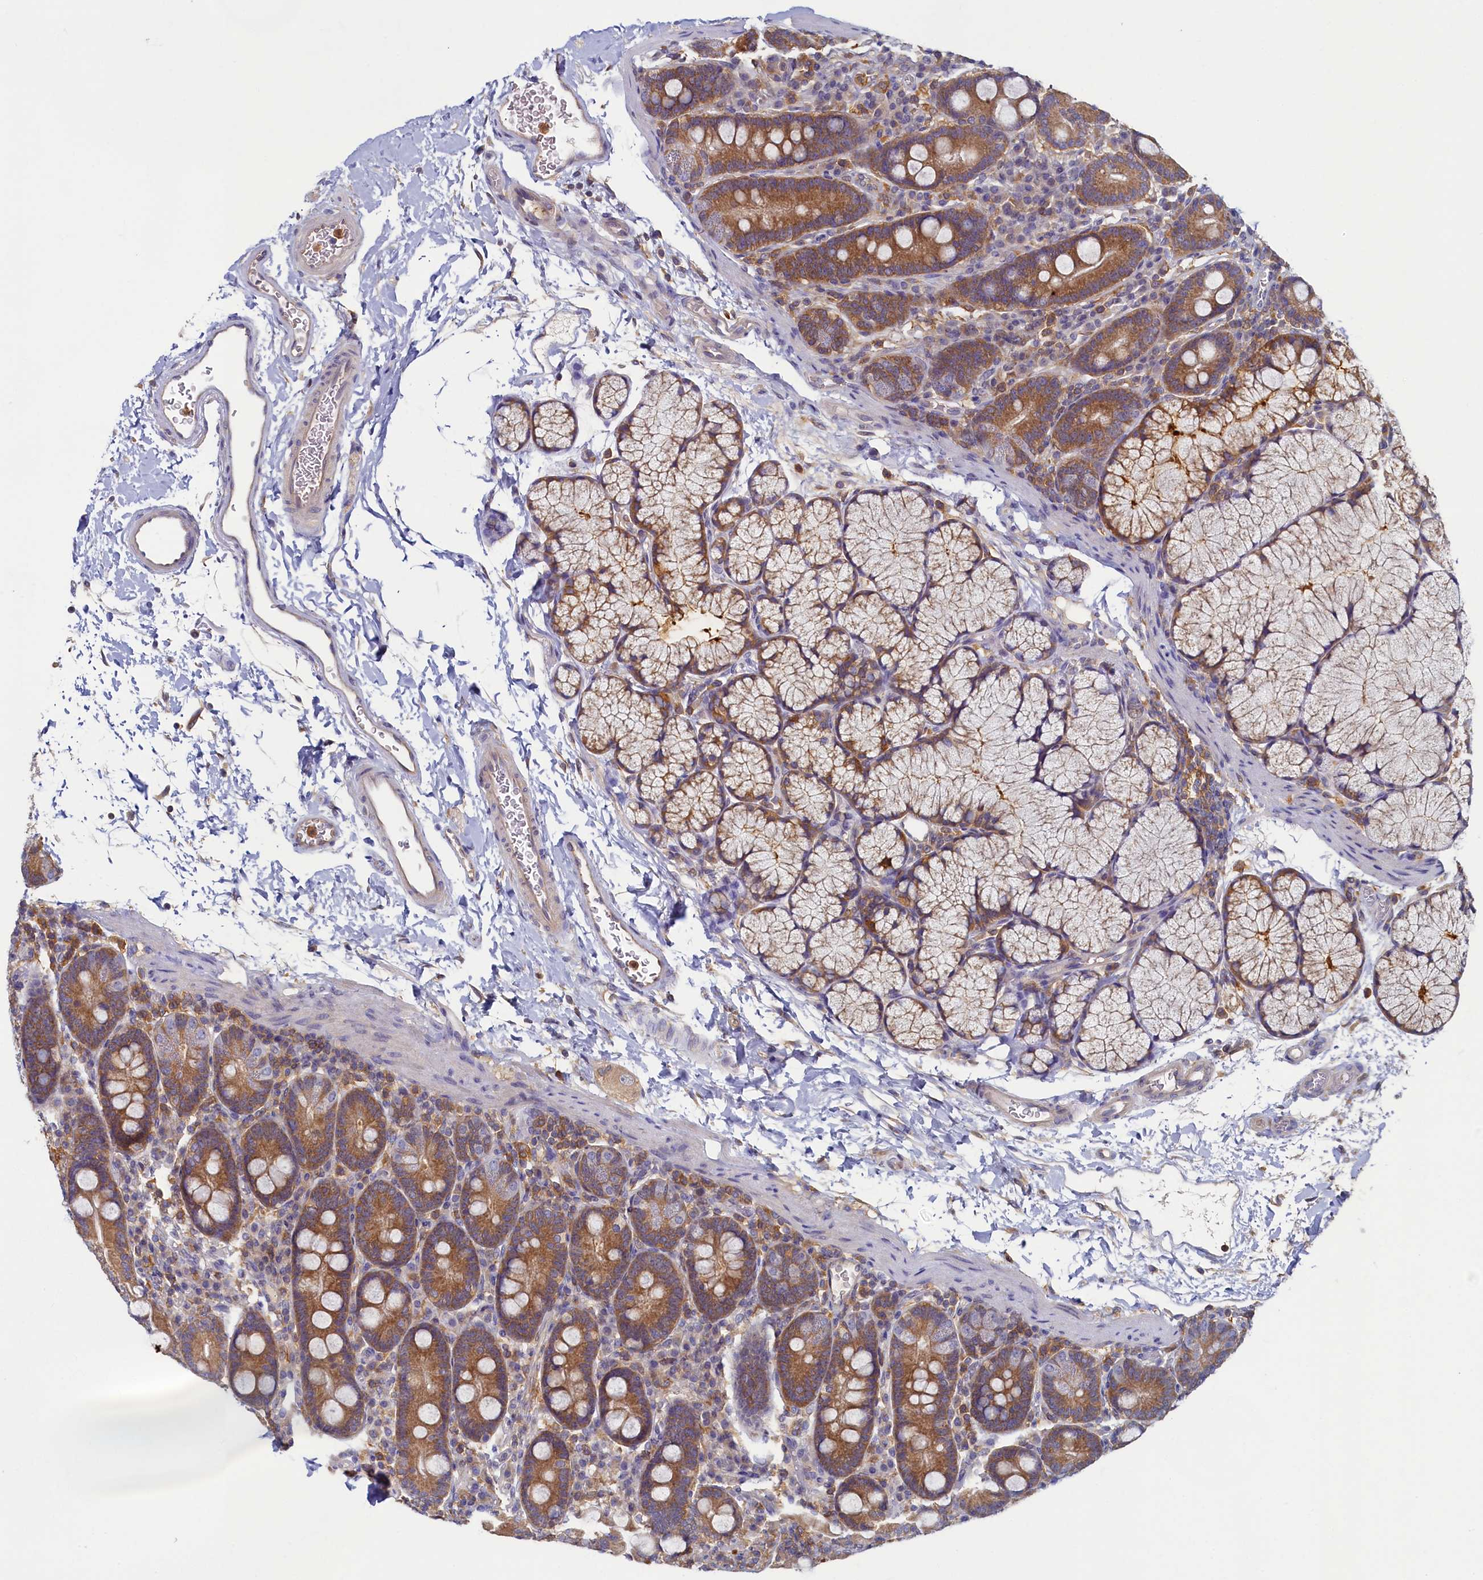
{"staining": {"intensity": "moderate", "quantity": "25%-75%", "location": "cytoplasmic/membranous"}, "tissue": "duodenum", "cell_type": "Glandular cells", "image_type": "normal", "snomed": [{"axis": "morphology", "description": "Normal tissue, NOS"}, {"axis": "topography", "description": "Duodenum"}], "caption": "A medium amount of moderate cytoplasmic/membranous staining is appreciated in about 25%-75% of glandular cells in normal duodenum.", "gene": "TIMM8B", "patient": {"sex": "male", "age": 35}}